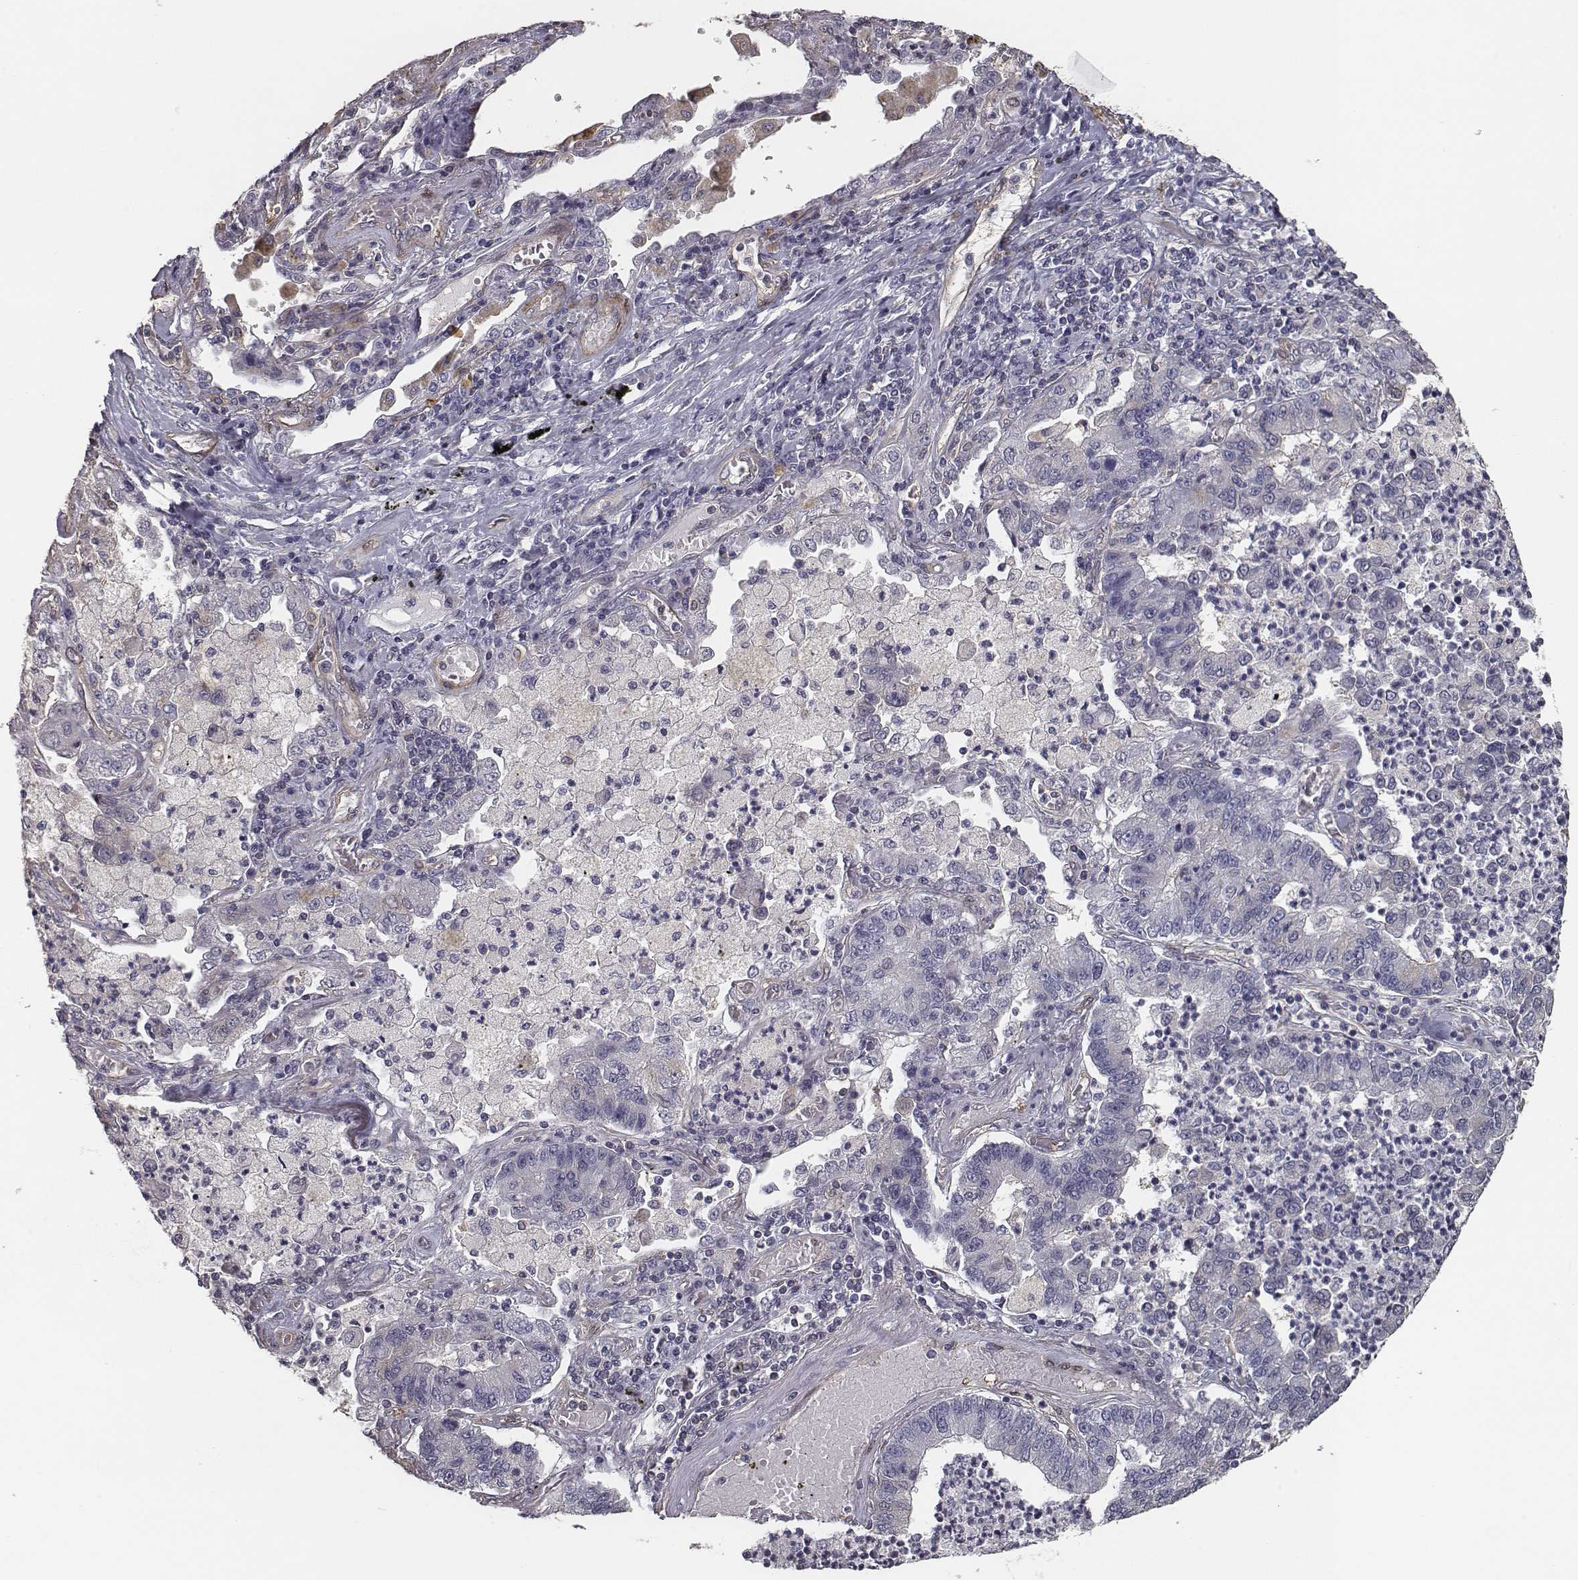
{"staining": {"intensity": "negative", "quantity": "none", "location": "none"}, "tissue": "lung cancer", "cell_type": "Tumor cells", "image_type": "cancer", "snomed": [{"axis": "morphology", "description": "Adenocarcinoma, NOS"}, {"axis": "topography", "description": "Lung"}], "caption": "Protein analysis of lung adenocarcinoma exhibits no significant staining in tumor cells.", "gene": "ISYNA1", "patient": {"sex": "female", "age": 57}}